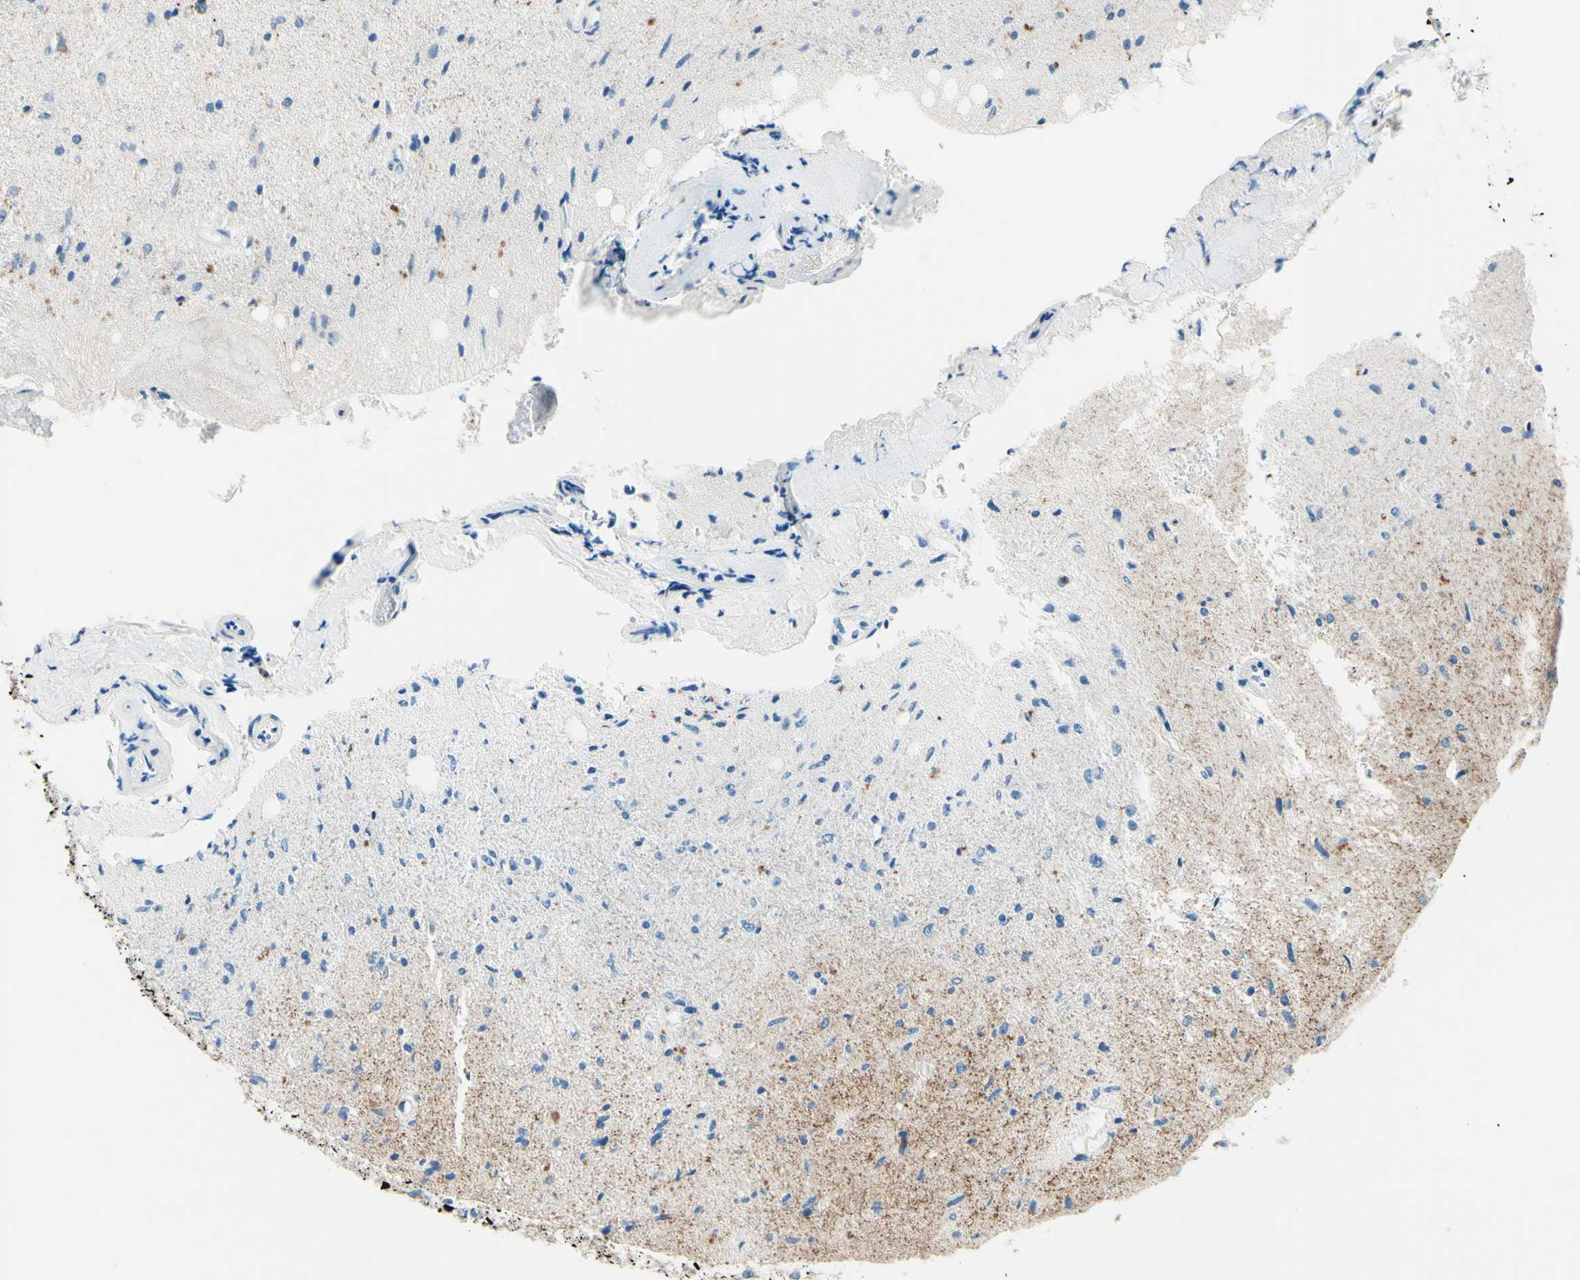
{"staining": {"intensity": "weak", "quantity": "<25%", "location": "cytoplasmic/membranous"}, "tissue": "glioma", "cell_type": "Tumor cells", "image_type": "cancer", "snomed": [{"axis": "morphology", "description": "Glioma, malignant, Low grade"}, {"axis": "topography", "description": "Brain"}], "caption": "The immunohistochemistry micrograph has no significant staining in tumor cells of malignant low-grade glioma tissue.", "gene": "SIGLEC9", "patient": {"sex": "male", "age": 77}}